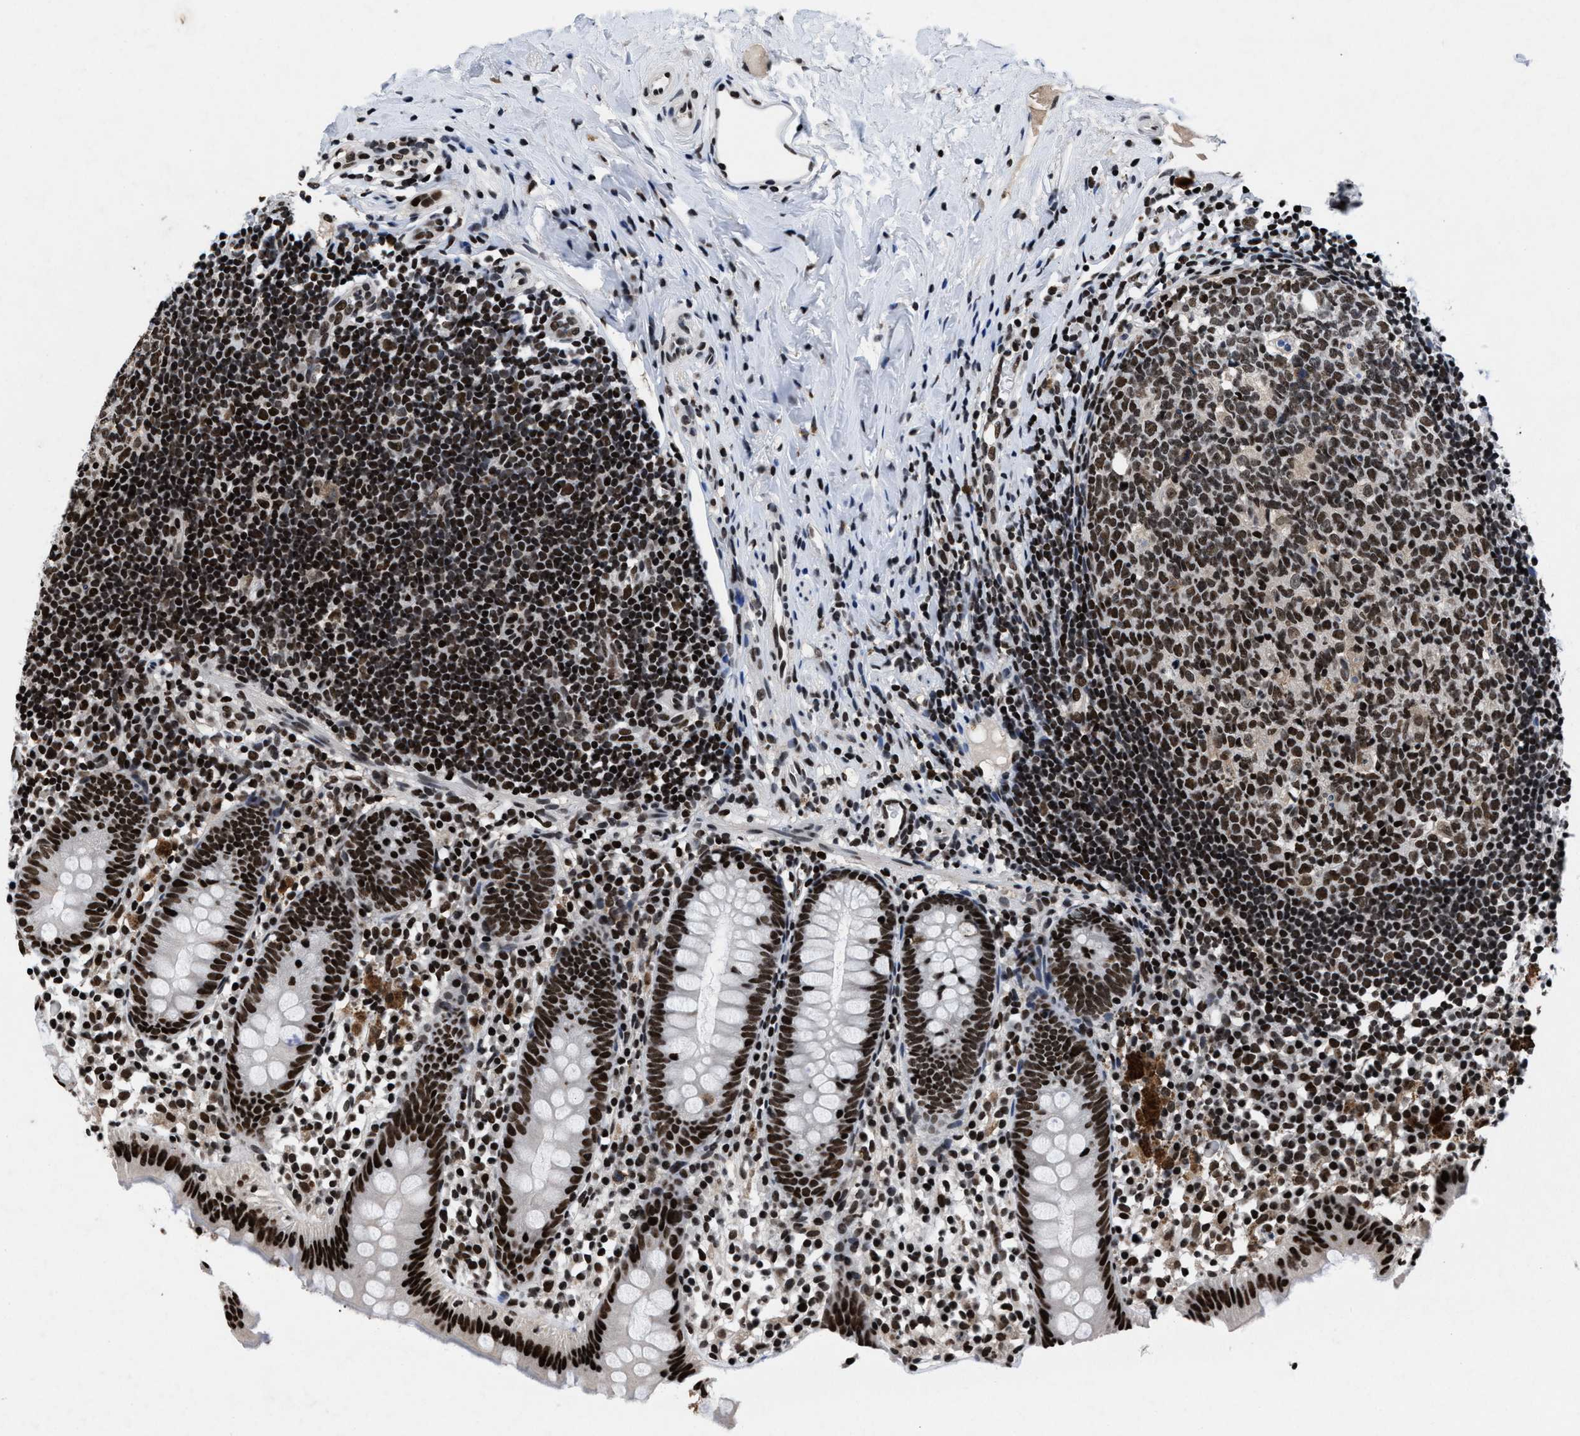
{"staining": {"intensity": "strong", "quantity": ">75%", "location": "nuclear"}, "tissue": "appendix", "cell_type": "Glandular cells", "image_type": "normal", "snomed": [{"axis": "morphology", "description": "Normal tissue, NOS"}, {"axis": "topography", "description": "Appendix"}], "caption": "Protein positivity by IHC exhibits strong nuclear staining in approximately >75% of glandular cells in benign appendix. (IHC, brightfield microscopy, high magnification).", "gene": "WDR81", "patient": {"sex": "female", "age": 20}}